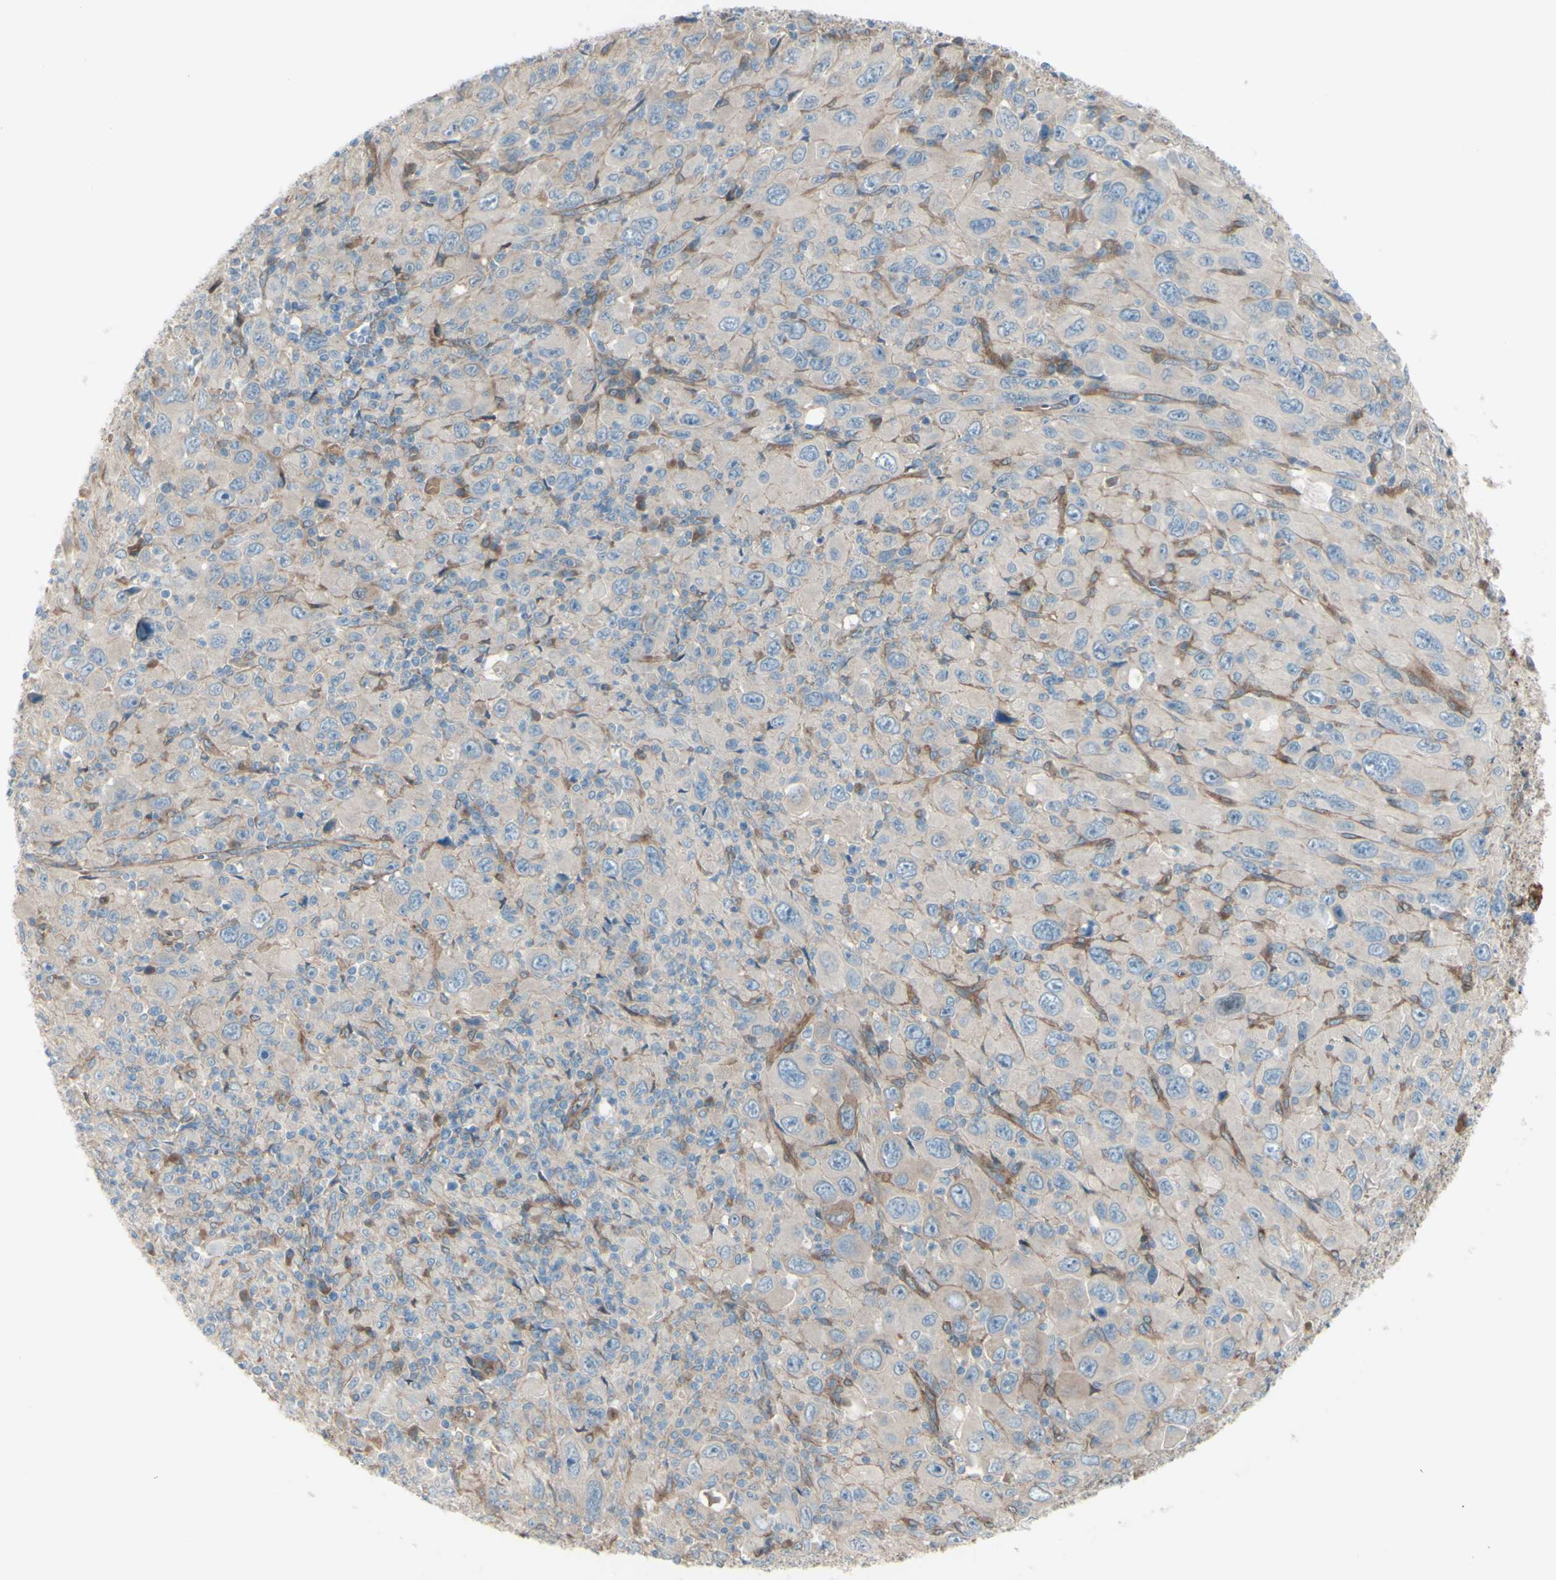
{"staining": {"intensity": "weak", "quantity": ">75%", "location": "cytoplasmic/membranous"}, "tissue": "melanoma", "cell_type": "Tumor cells", "image_type": "cancer", "snomed": [{"axis": "morphology", "description": "Malignant melanoma, Metastatic site"}, {"axis": "topography", "description": "Skin"}], "caption": "Protein staining of melanoma tissue shows weak cytoplasmic/membranous staining in approximately >75% of tumor cells. (brown staining indicates protein expression, while blue staining denotes nuclei).", "gene": "PCDHGA2", "patient": {"sex": "female", "age": 56}}